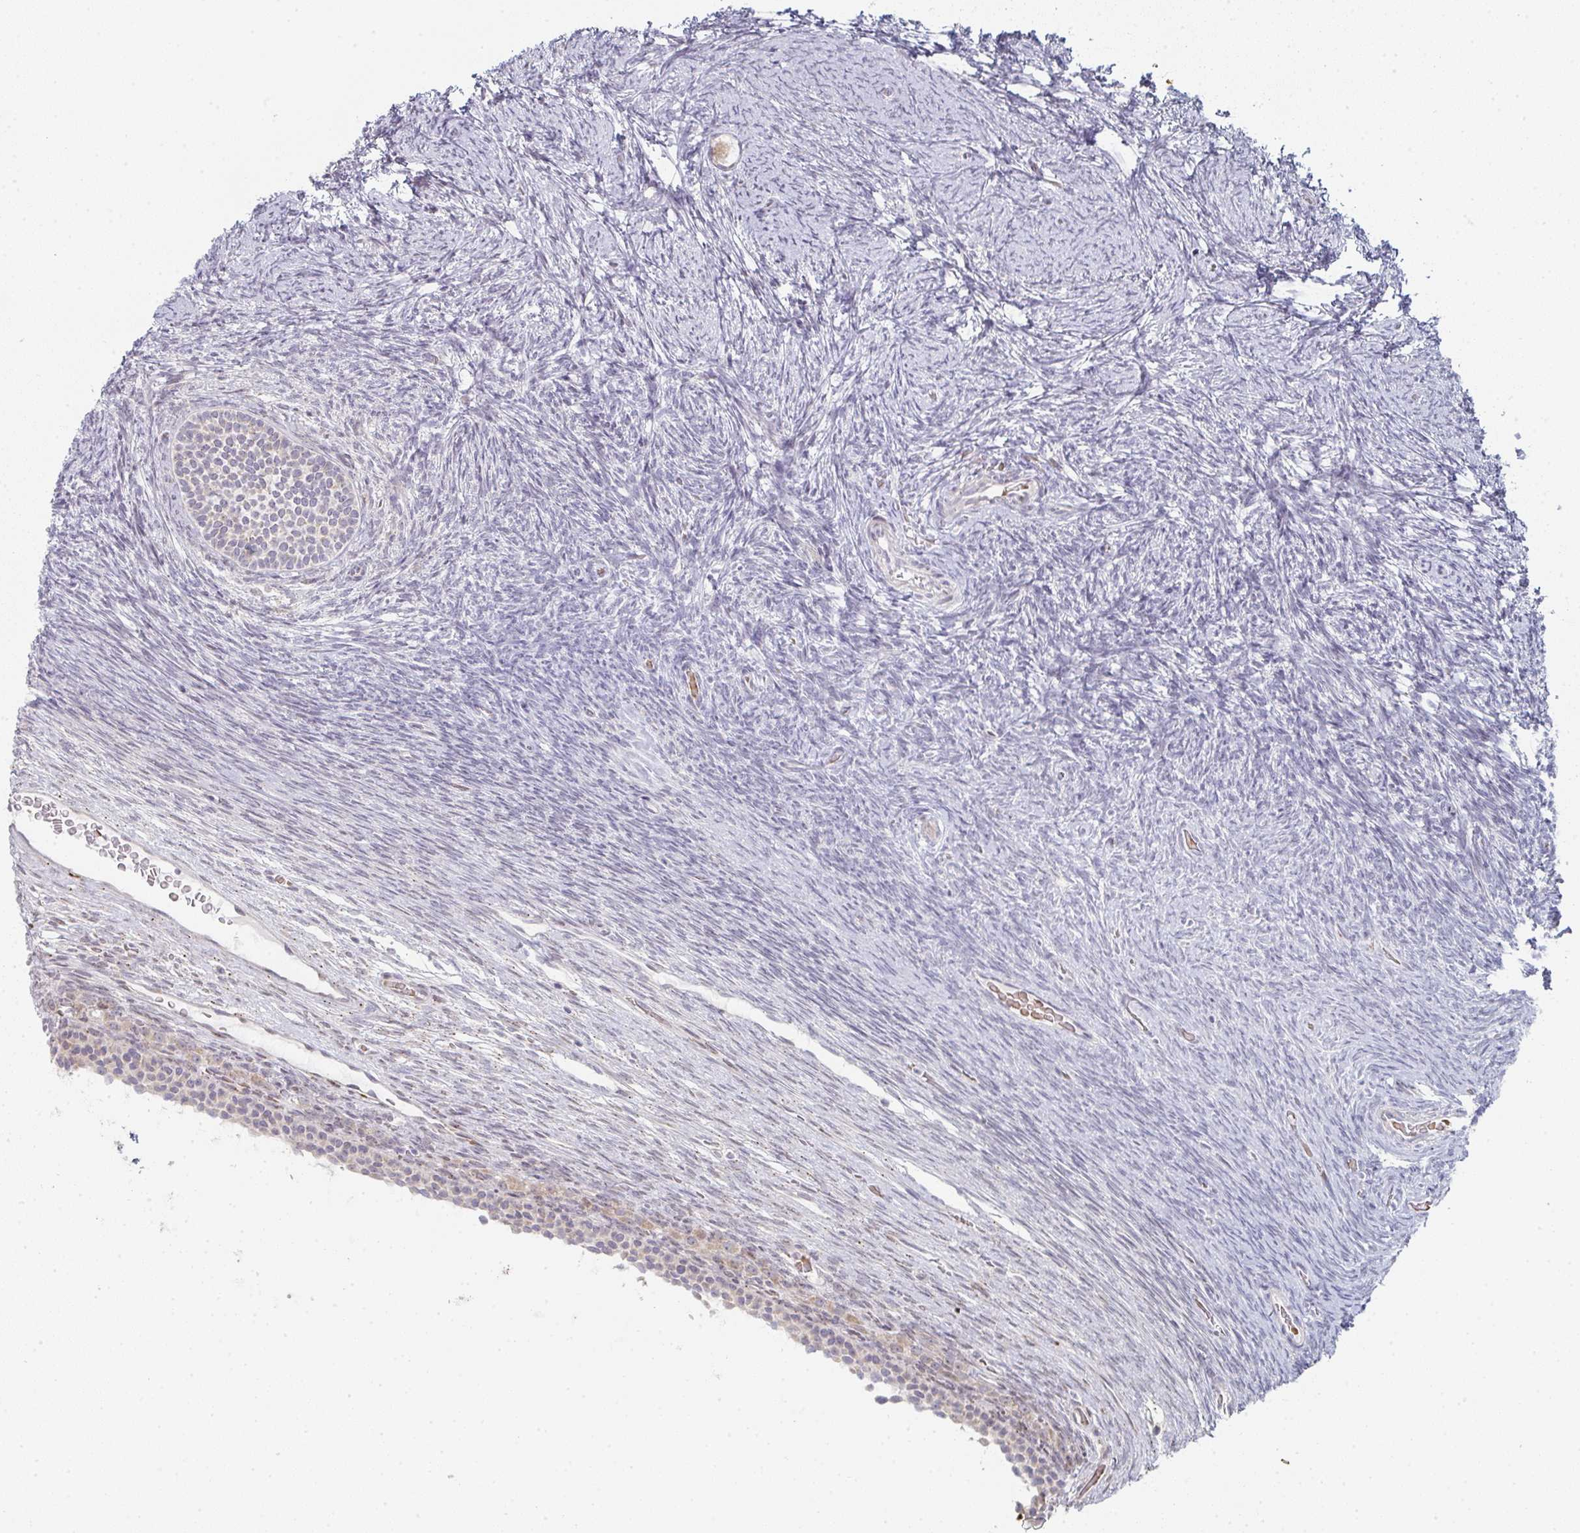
{"staining": {"intensity": "weak", "quantity": ">75%", "location": "cytoplasmic/membranous"}, "tissue": "ovary", "cell_type": "Follicle cells", "image_type": "normal", "snomed": [{"axis": "morphology", "description": "Normal tissue, NOS"}, {"axis": "topography", "description": "Ovary"}], "caption": "Protein staining displays weak cytoplasmic/membranous expression in approximately >75% of follicle cells in normal ovary.", "gene": "ZNF526", "patient": {"sex": "female", "age": 34}}